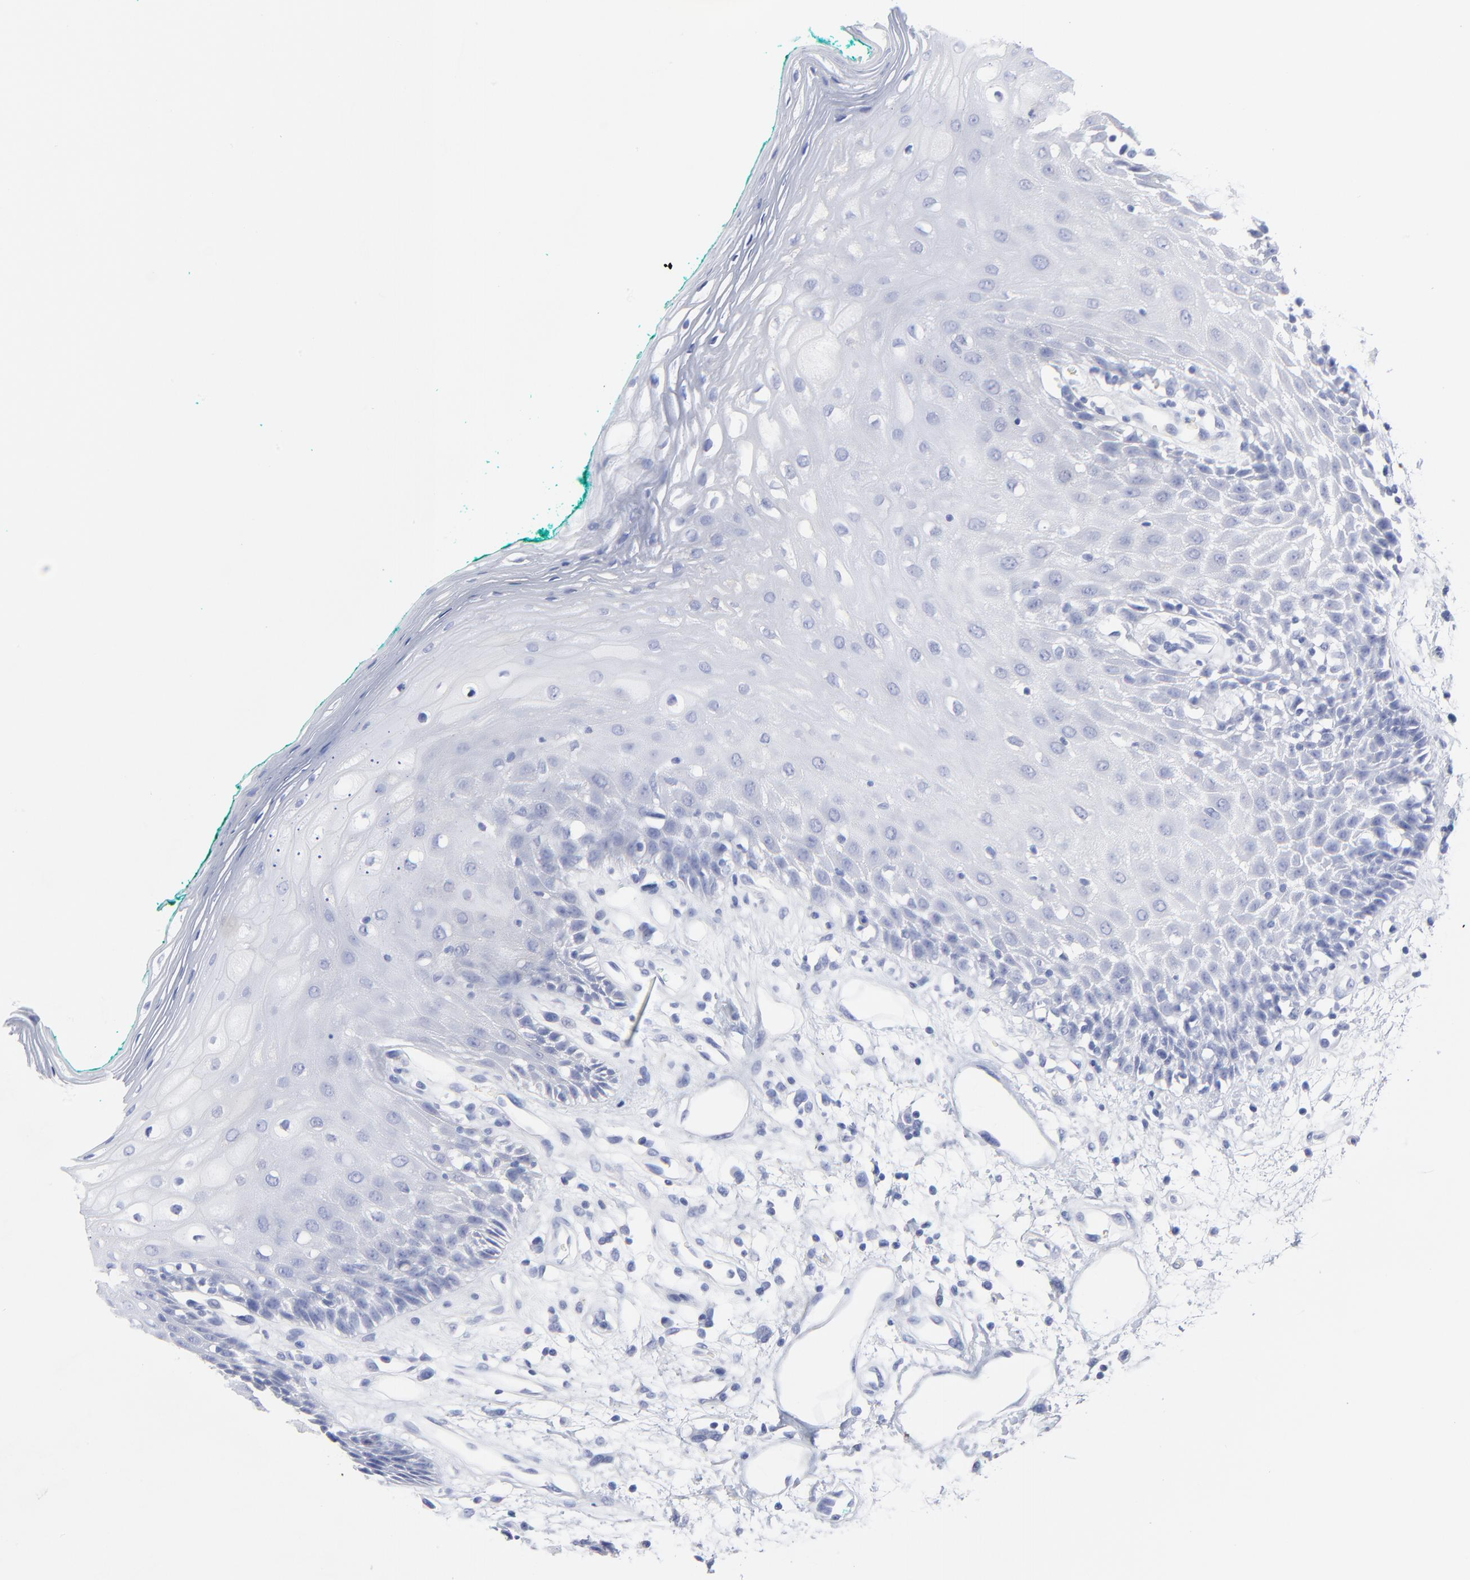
{"staining": {"intensity": "negative", "quantity": "none", "location": "none"}, "tissue": "oral mucosa", "cell_type": "Squamous epithelial cells", "image_type": "normal", "snomed": [{"axis": "morphology", "description": "Normal tissue, NOS"}, {"axis": "morphology", "description": "Squamous cell carcinoma, NOS"}, {"axis": "topography", "description": "Skeletal muscle"}, {"axis": "topography", "description": "Oral tissue"}, {"axis": "topography", "description": "Head-Neck"}], "caption": "Immunohistochemistry of normal human oral mucosa reveals no positivity in squamous epithelial cells.", "gene": "CNTN3", "patient": {"sex": "female", "age": 84}}